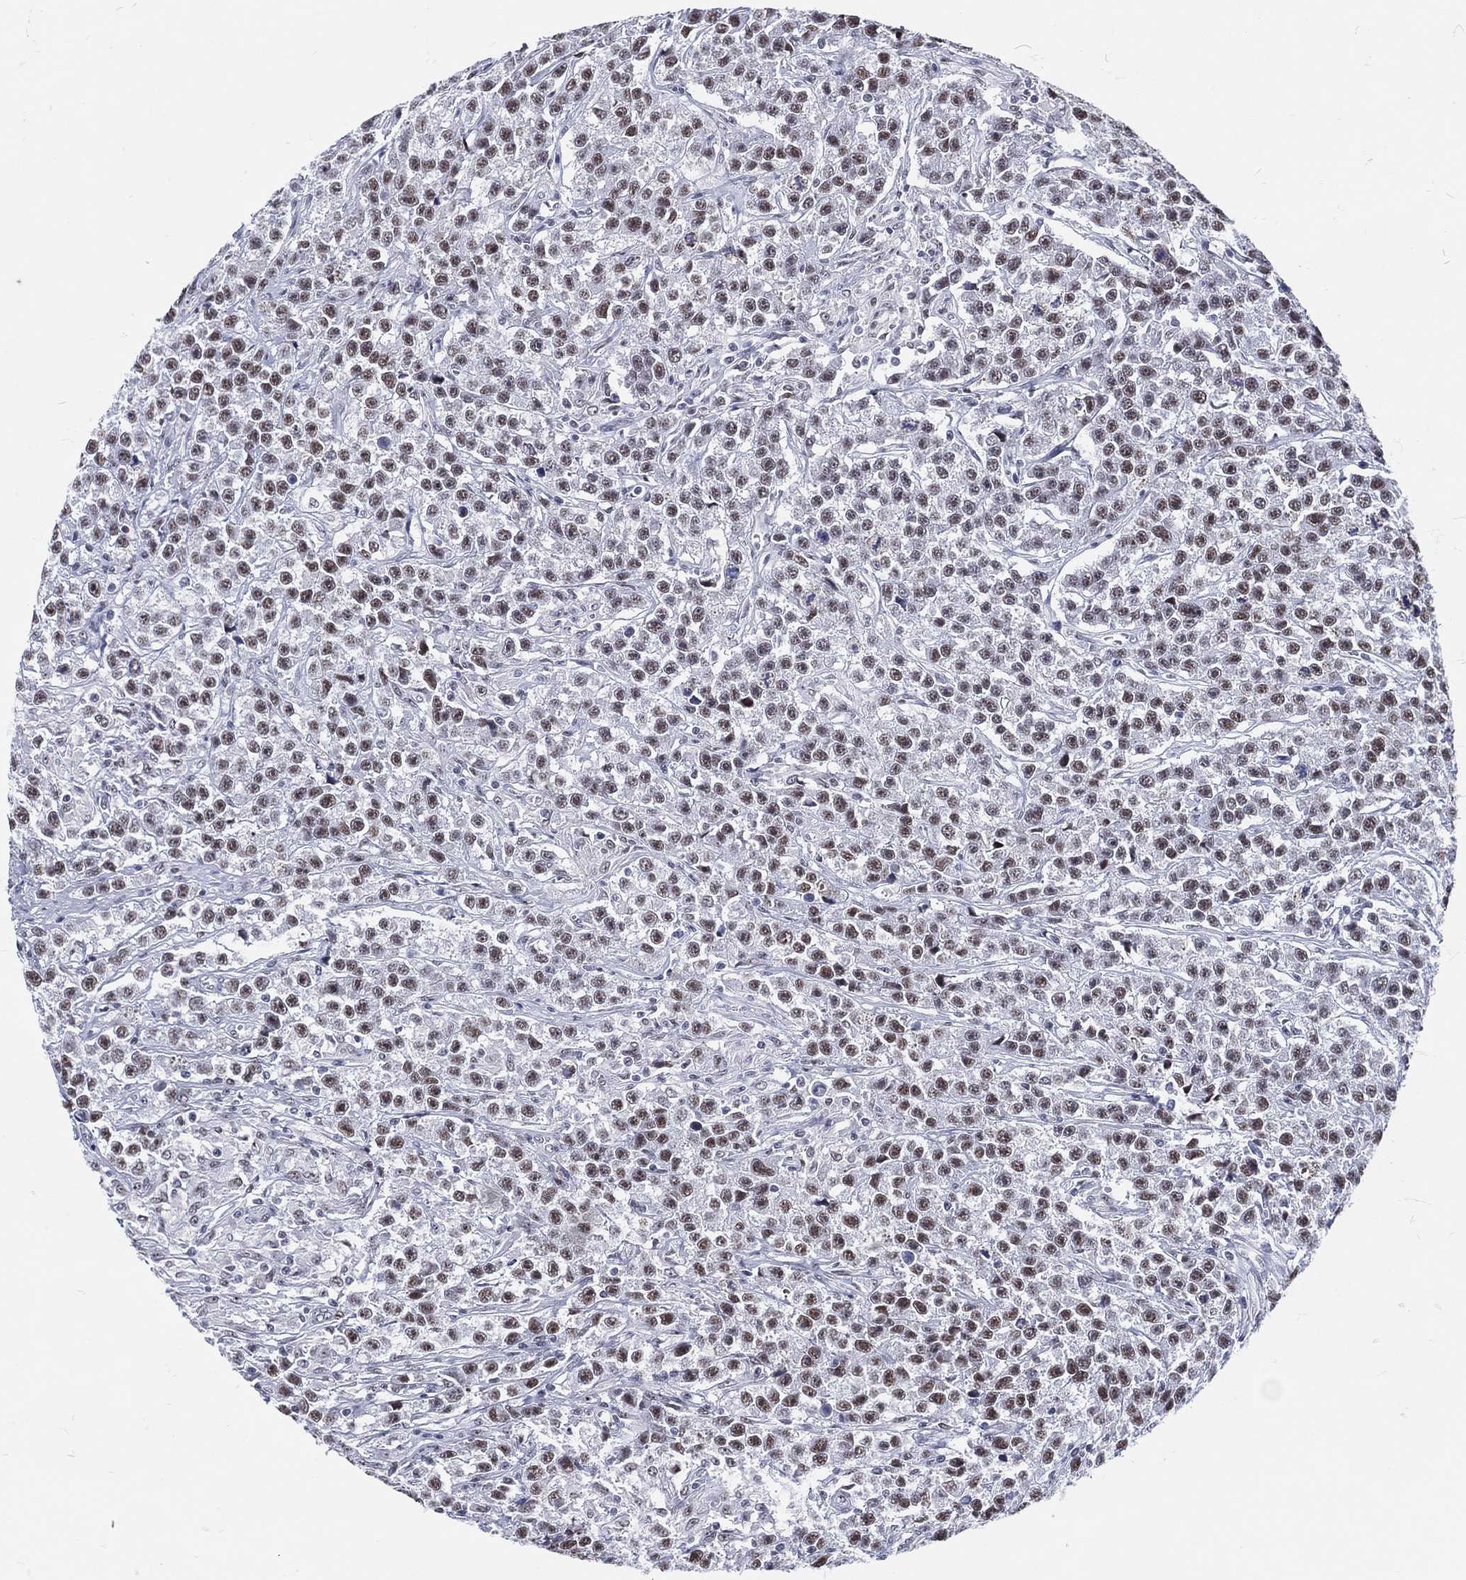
{"staining": {"intensity": "moderate", "quantity": ">75%", "location": "nuclear"}, "tissue": "testis cancer", "cell_type": "Tumor cells", "image_type": "cancer", "snomed": [{"axis": "morphology", "description": "Seminoma, NOS"}, {"axis": "topography", "description": "Testis"}], "caption": "An image of testis cancer stained for a protein exhibits moderate nuclear brown staining in tumor cells. The staining is performed using DAB brown chromogen to label protein expression. The nuclei are counter-stained blue using hematoxylin.", "gene": "MAPK8IP1", "patient": {"sex": "male", "age": 59}}